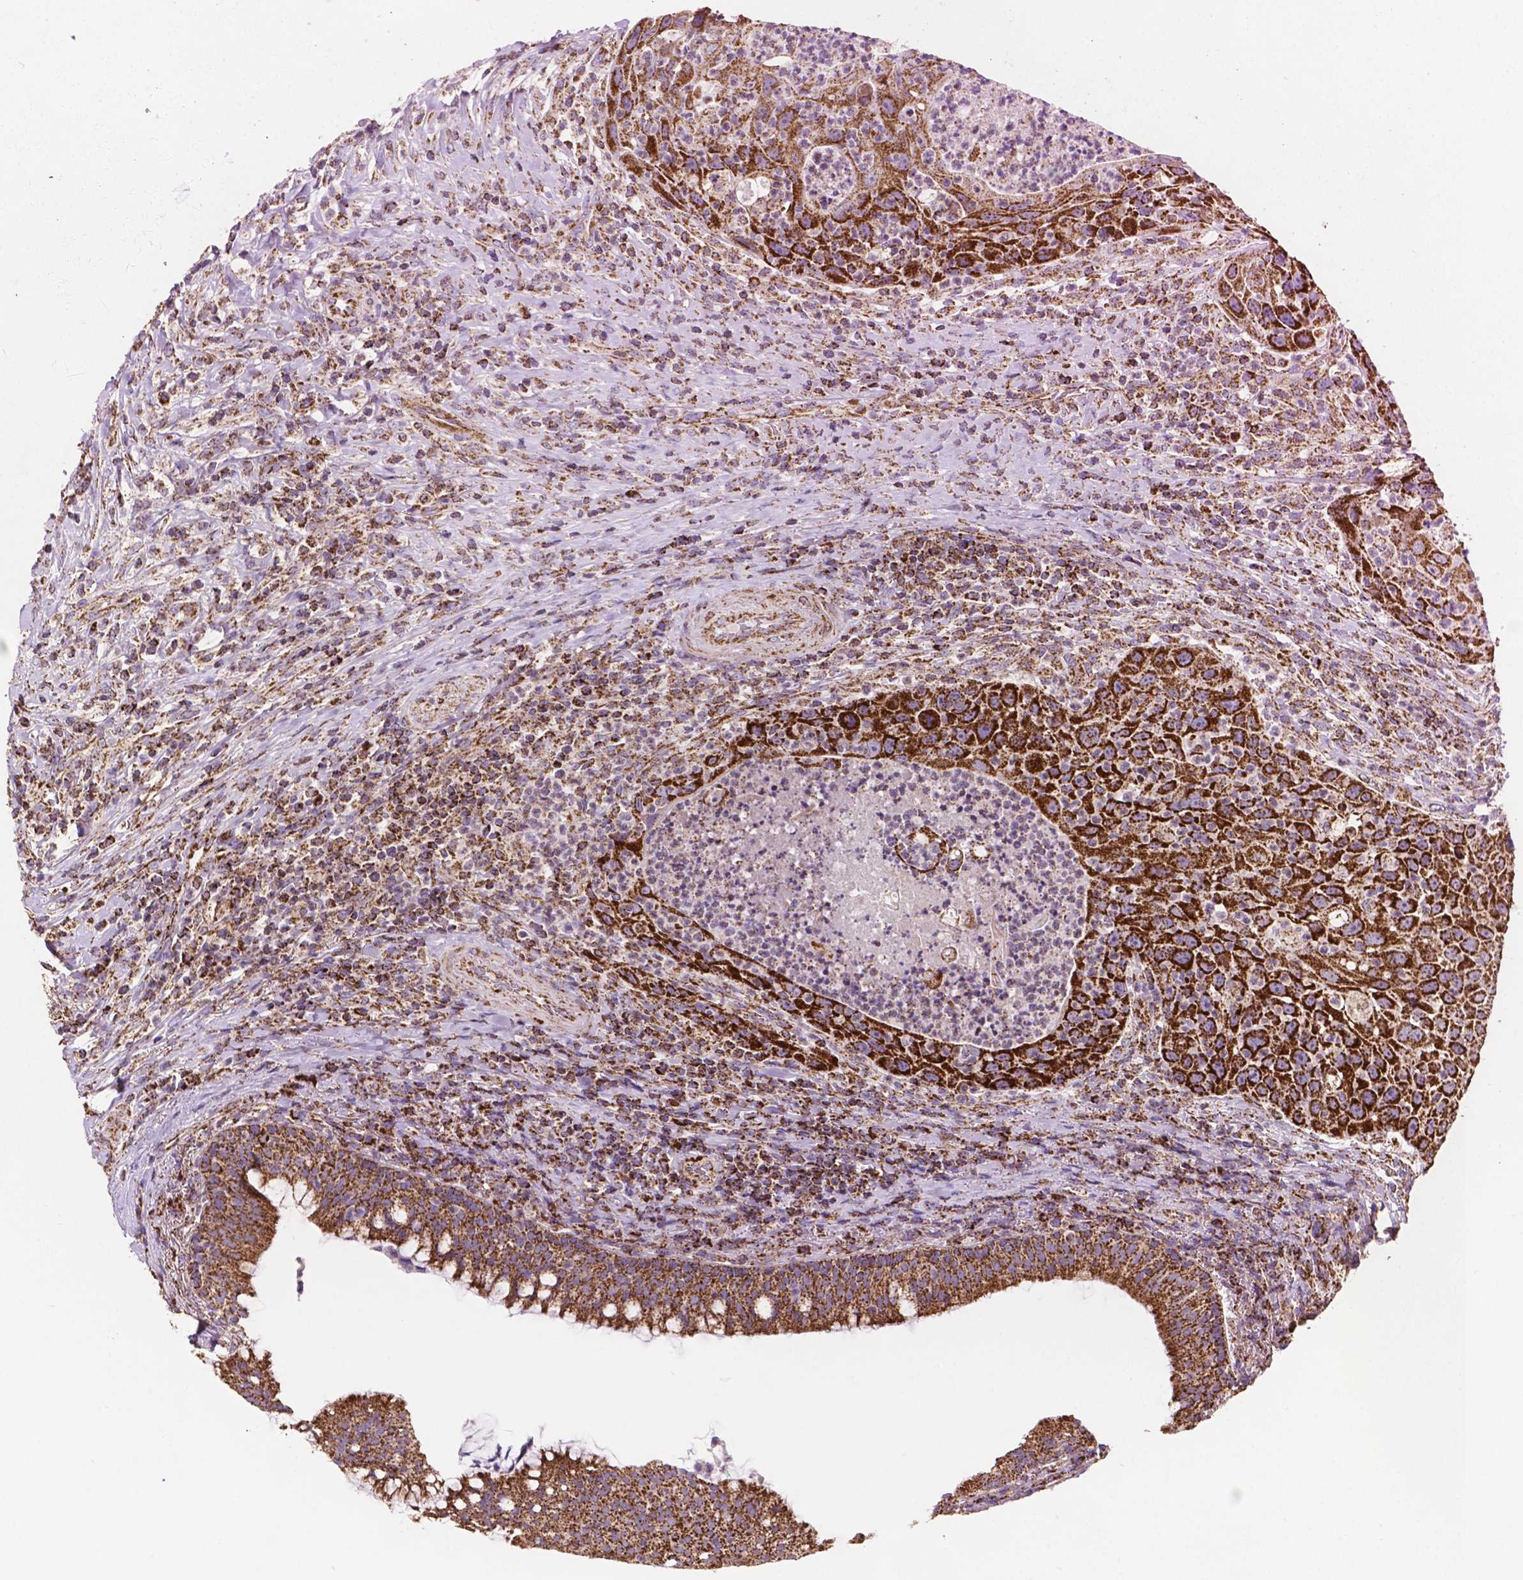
{"staining": {"intensity": "strong", "quantity": ">75%", "location": "cytoplasmic/membranous"}, "tissue": "head and neck cancer", "cell_type": "Tumor cells", "image_type": "cancer", "snomed": [{"axis": "morphology", "description": "Squamous cell carcinoma, NOS"}, {"axis": "topography", "description": "Head-Neck"}], "caption": "IHC micrograph of human head and neck squamous cell carcinoma stained for a protein (brown), which reveals high levels of strong cytoplasmic/membranous positivity in about >75% of tumor cells.", "gene": "HSPD1", "patient": {"sex": "male", "age": 69}}